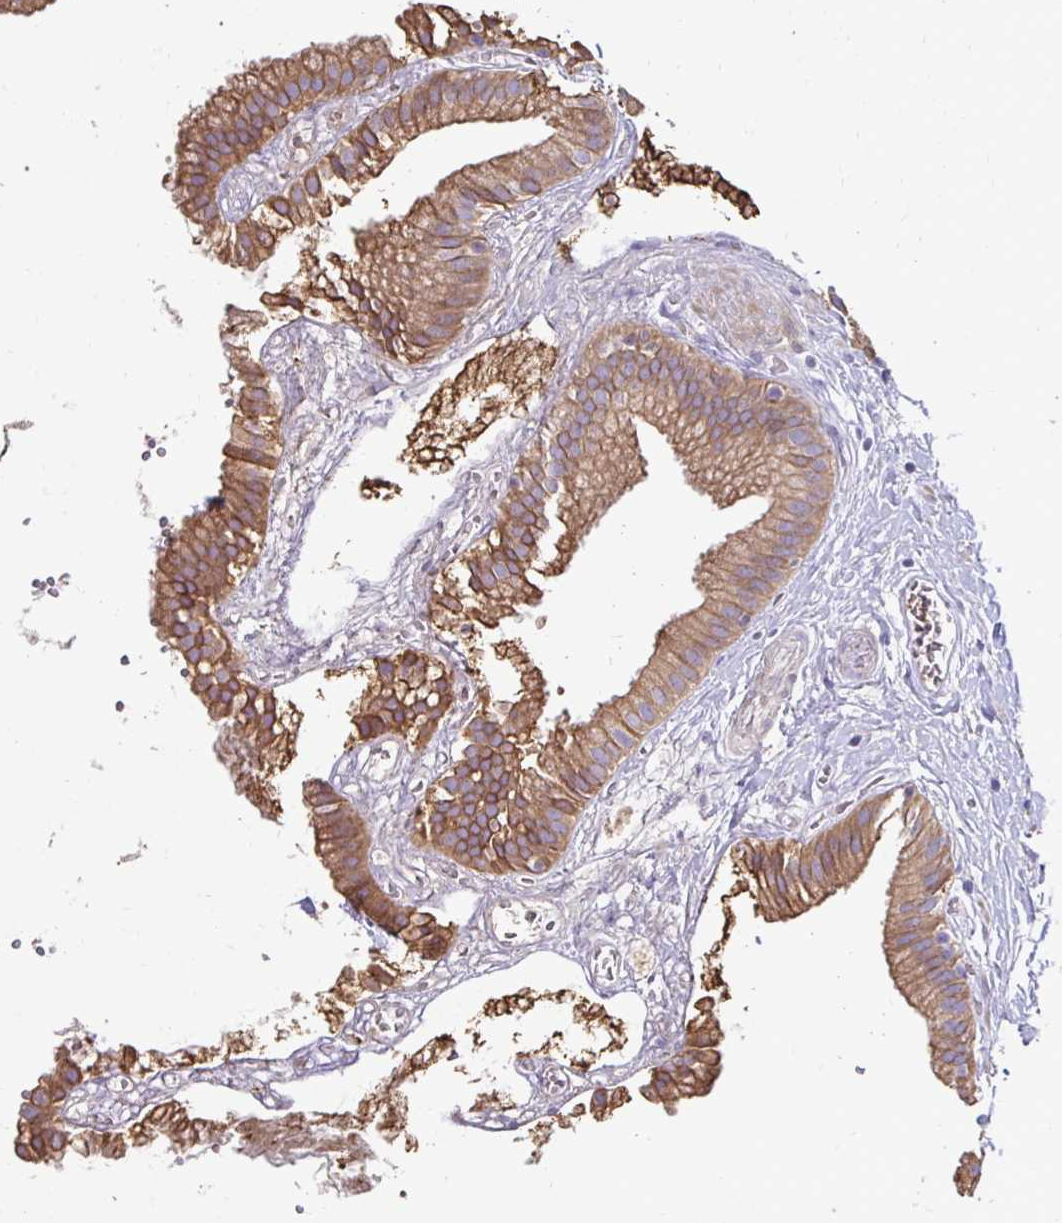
{"staining": {"intensity": "moderate", "quantity": "25%-75%", "location": "cytoplasmic/membranous"}, "tissue": "gallbladder", "cell_type": "Glandular cells", "image_type": "normal", "snomed": [{"axis": "morphology", "description": "Normal tissue, NOS"}, {"axis": "topography", "description": "Gallbladder"}], "caption": "A micrograph showing moderate cytoplasmic/membranous expression in approximately 25%-75% of glandular cells in normal gallbladder, as visualized by brown immunohistochemical staining.", "gene": "AKAP6", "patient": {"sex": "female", "age": 63}}